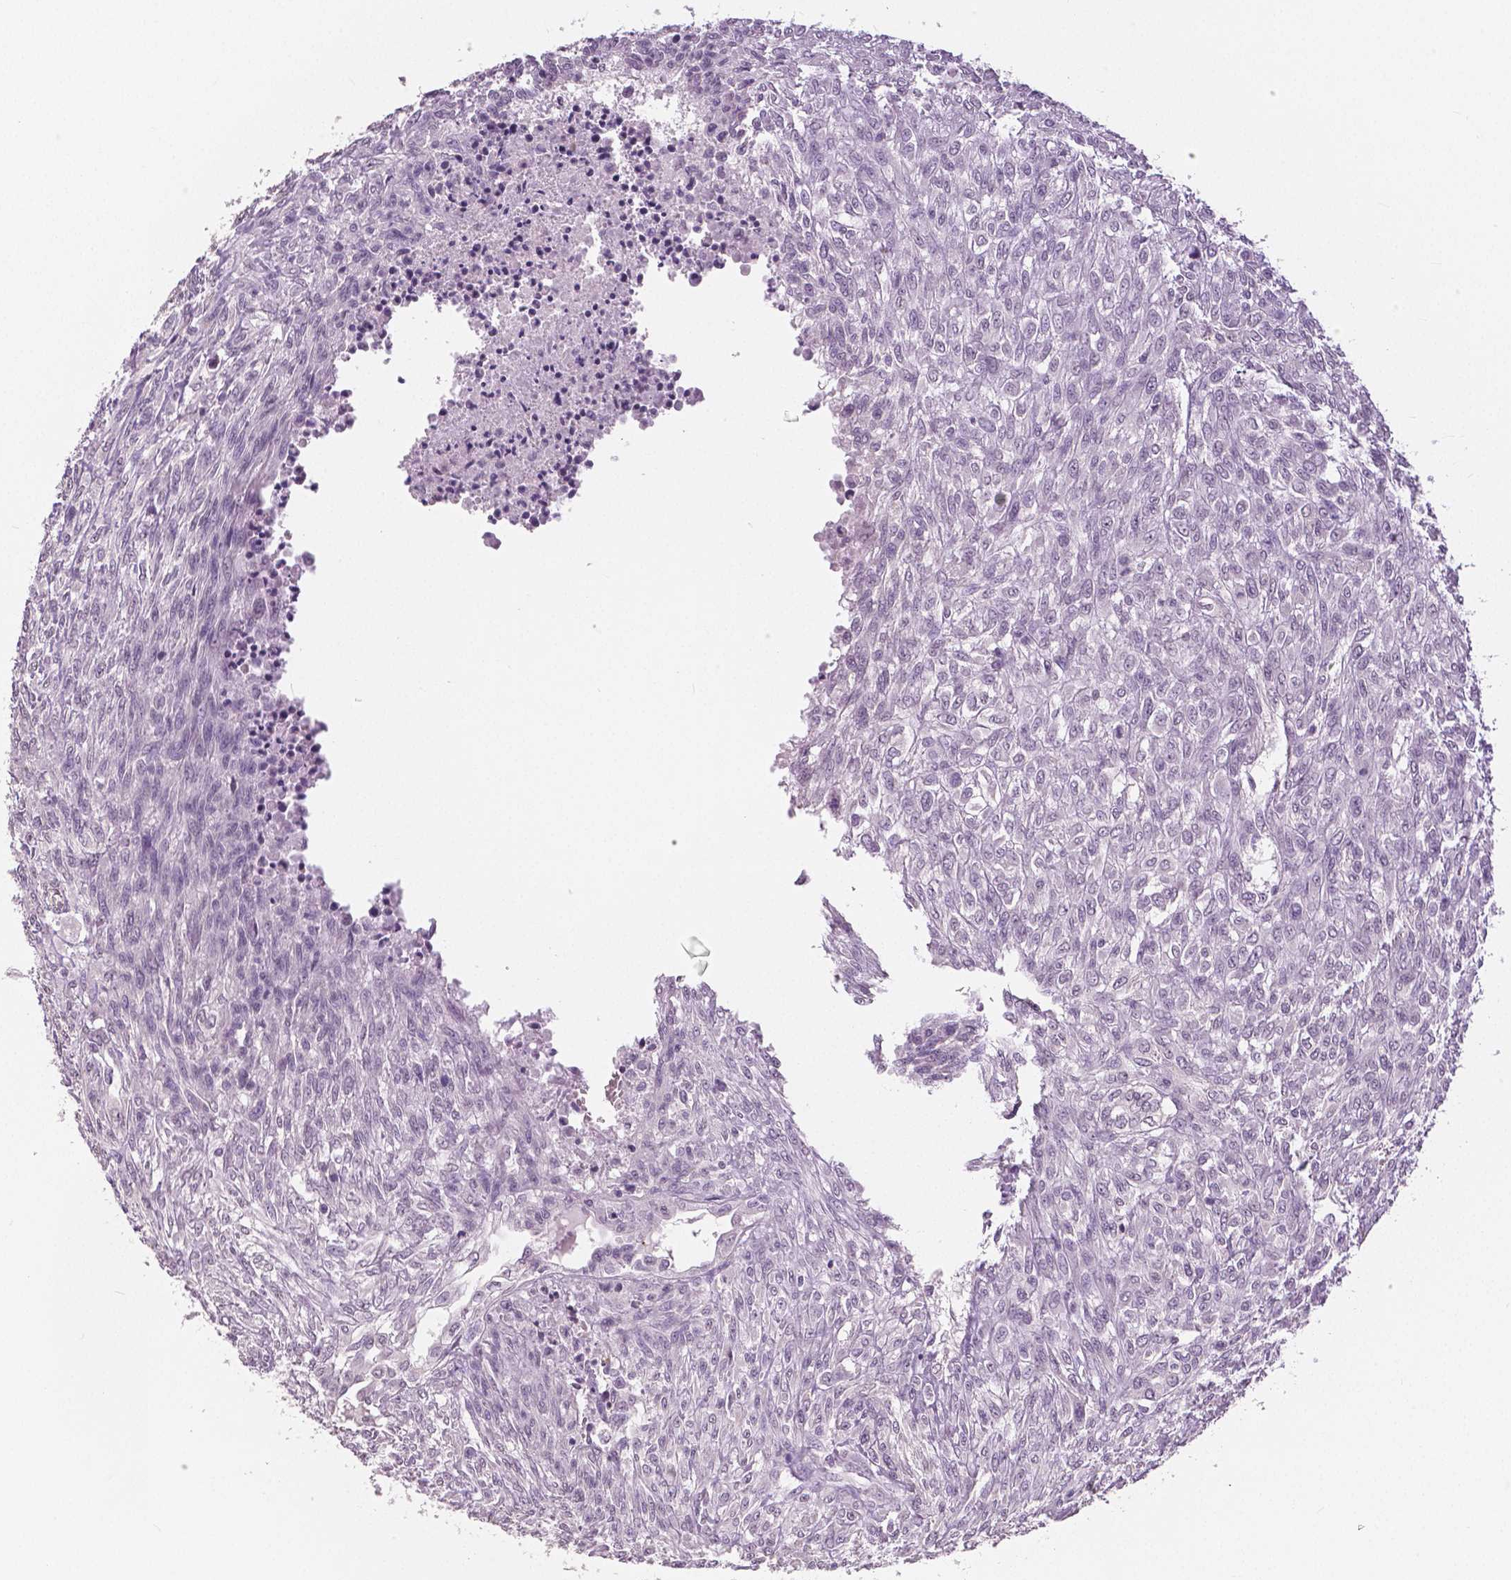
{"staining": {"intensity": "negative", "quantity": "none", "location": "none"}, "tissue": "renal cancer", "cell_type": "Tumor cells", "image_type": "cancer", "snomed": [{"axis": "morphology", "description": "Adenocarcinoma, NOS"}, {"axis": "topography", "description": "Kidney"}], "caption": "Immunohistochemistry micrograph of neoplastic tissue: human adenocarcinoma (renal) stained with DAB demonstrates no significant protein expression in tumor cells.", "gene": "NECAB1", "patient": {"sex": "male", "age": 58}}